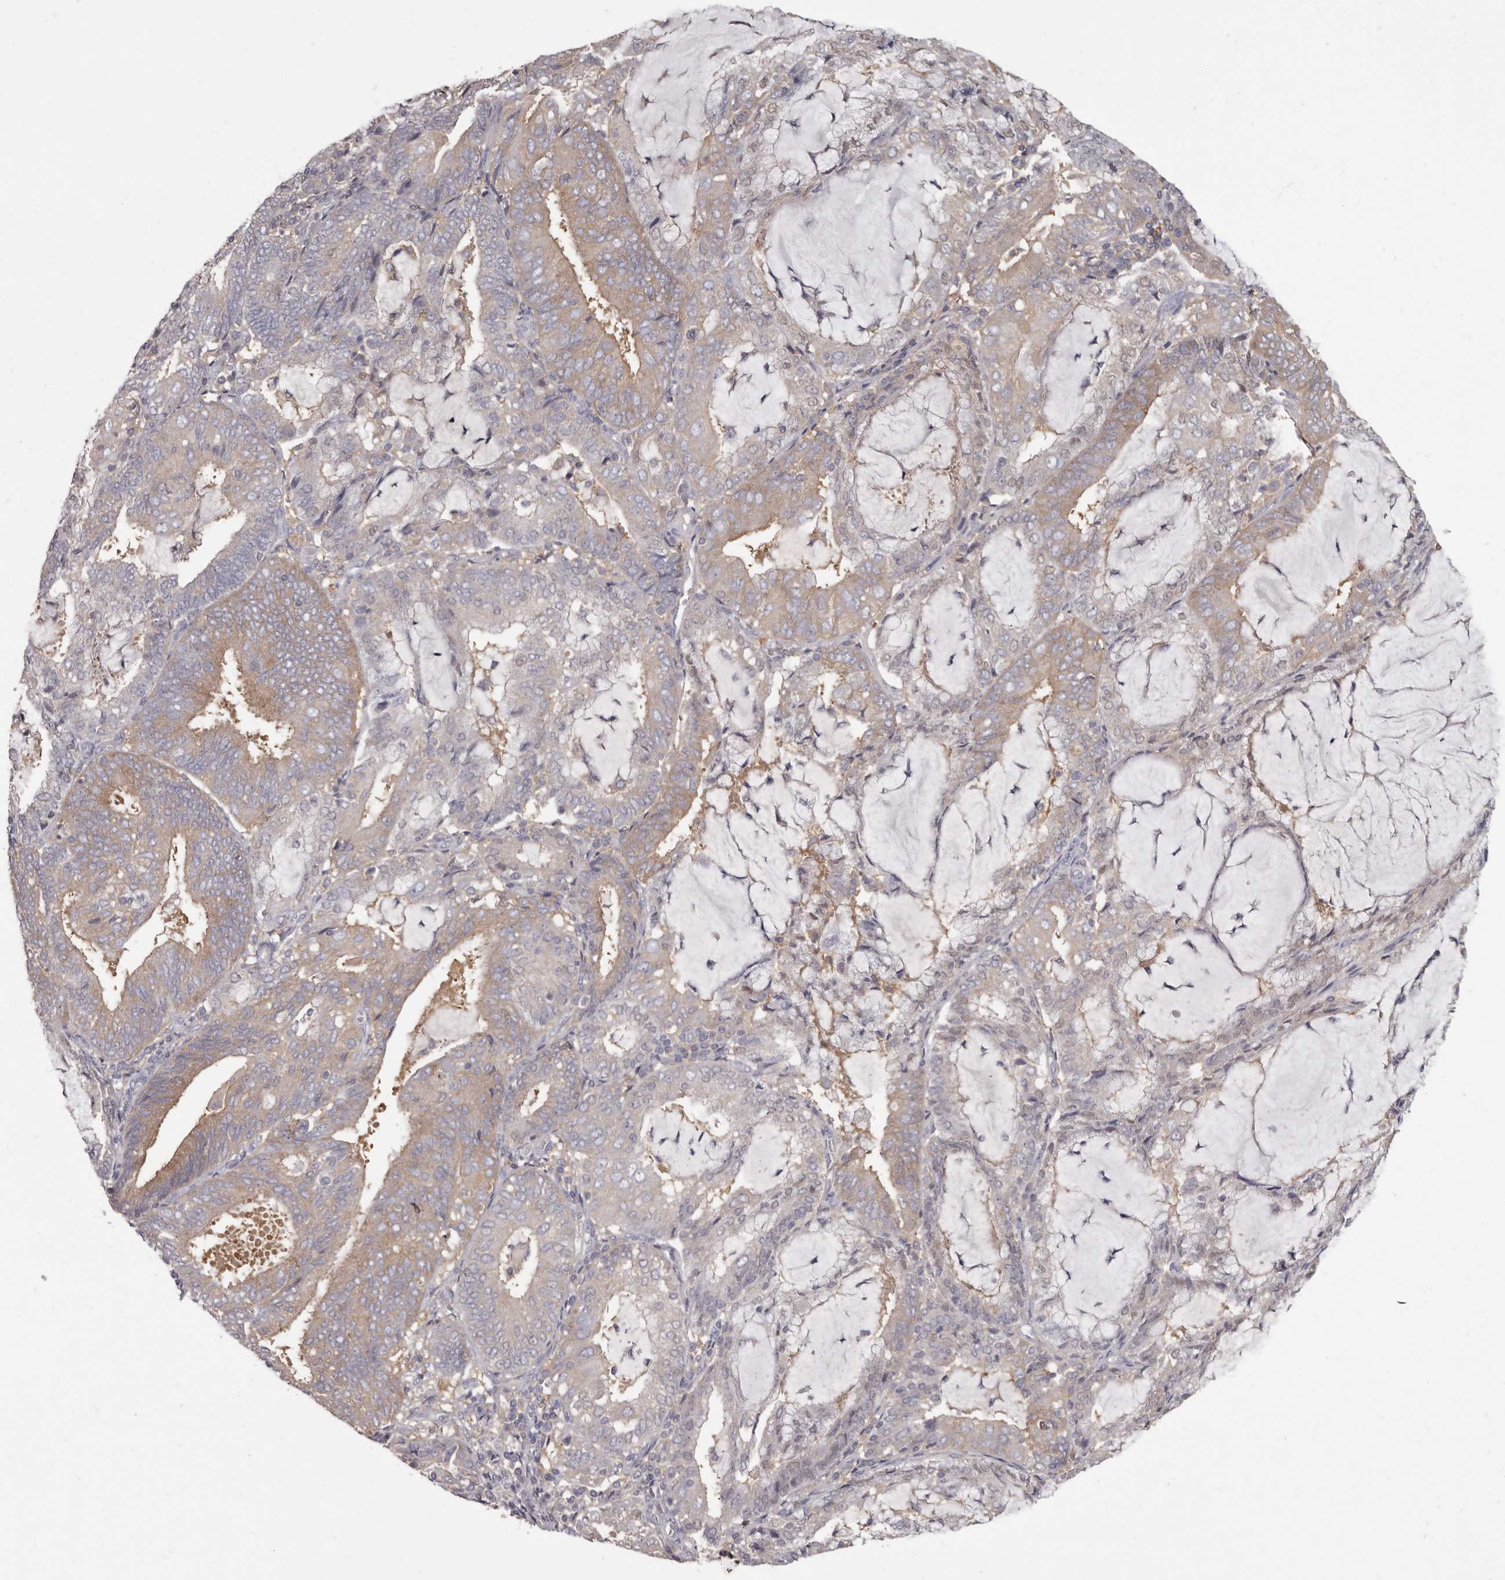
{"staining": {"intensity": "weak", "quantity": "25%-75%", "location": "cytoplasmic/membranous"}, "tissue": "endometrial cancer", "cell_type": "Tumor cells", "image_type": "cancer", "snomed": [{"axis": "morphology", "description": "Adenocarcinoma, NOS"}, {"axis": "topography", "description": "Endometrium"}], "caption": "Protein expression by IHC reveals weak cytoplasmic/membranous expression in approximately 25%-75% of tumor cells in endometrial cancer (adenocarcinoma).", "gene": "APEH", "patient": {"sex": "female", "age": 81}}